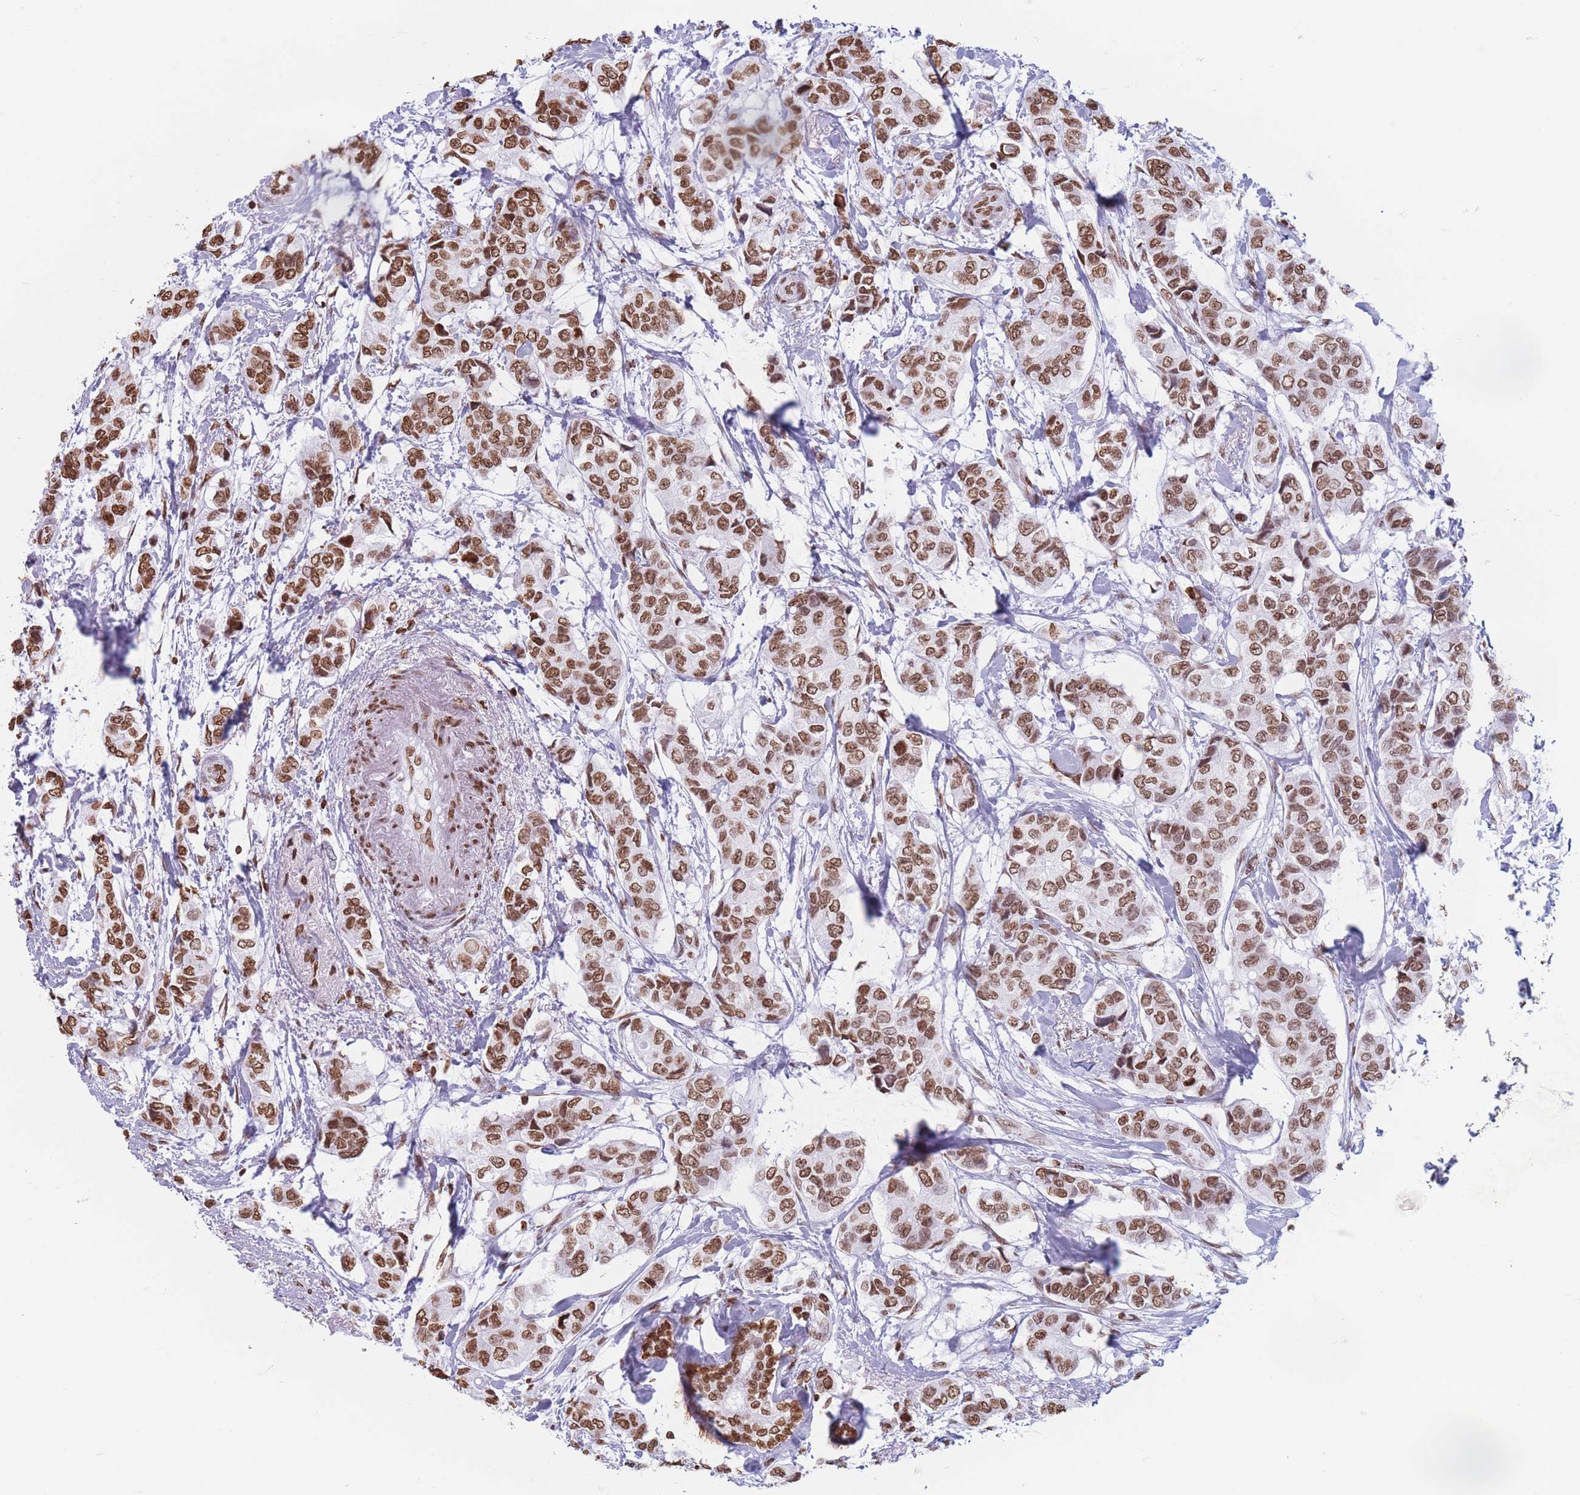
{"staining": {"intensity": "moderate", "quantity": ">75%", "location": "nuclear"}, "tissue": "breast cancer", "cell_type": "Tumor cells", "image_type": "cancer", "snomed": [{"axis": "morphology", "description": "Lobular carcinoma"}, {"axis": "topography", "description": "Breast"}], "caption": "Human lobular carcinoma (breast) stained with a brown dye shows moderate nuclear positive staining in about >75% of tumor cells.", "gene": "RYK", "patient": {"sex": "female", "age": 51}}